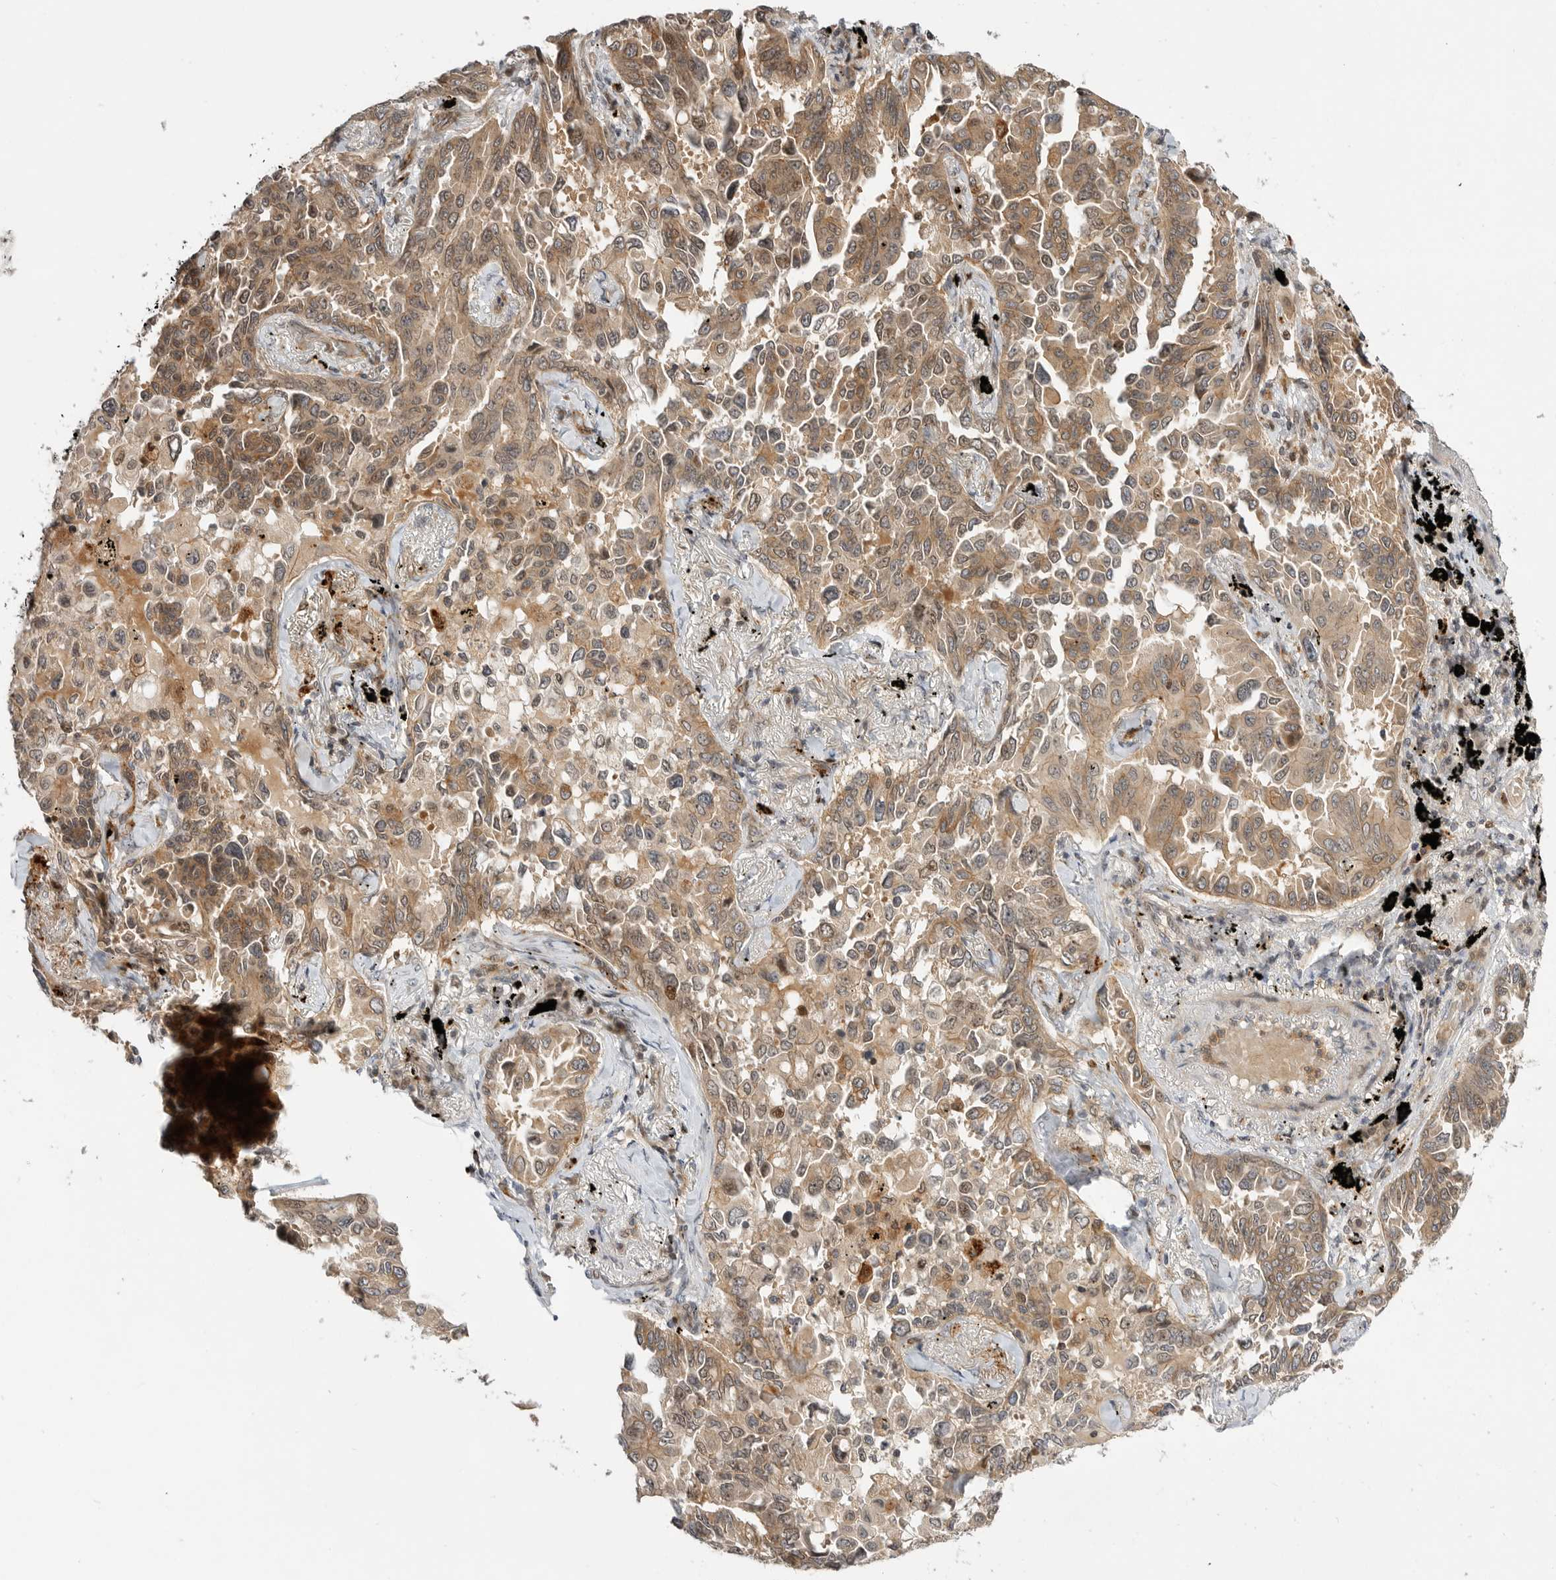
{"staining": {"intensity": "moderate", "quantity": ">75%", "location": "cytoplasmic/membranous"}, "tissue": "lung cancer", "cell_type": "Tumor cells", "image_type": "cancer", "snomed": [{"axis": "morphology", "description": "Adenocarcinoma, NOS"}, {"axis": "topography", "description": "Lung"}], "caption": "Lung adenocarcinoma stained with immunohistochemistry demonstrates moderate cytoplasmic/membranous positivity in approximately >75% of tumor cells. (DAB (3,3'-diaminobenzidine) IHC, brown staining for protein, blue staining for nuclei).", "gene": "CSNK1G3", "patient": {"sex": "female", "age": 67}}